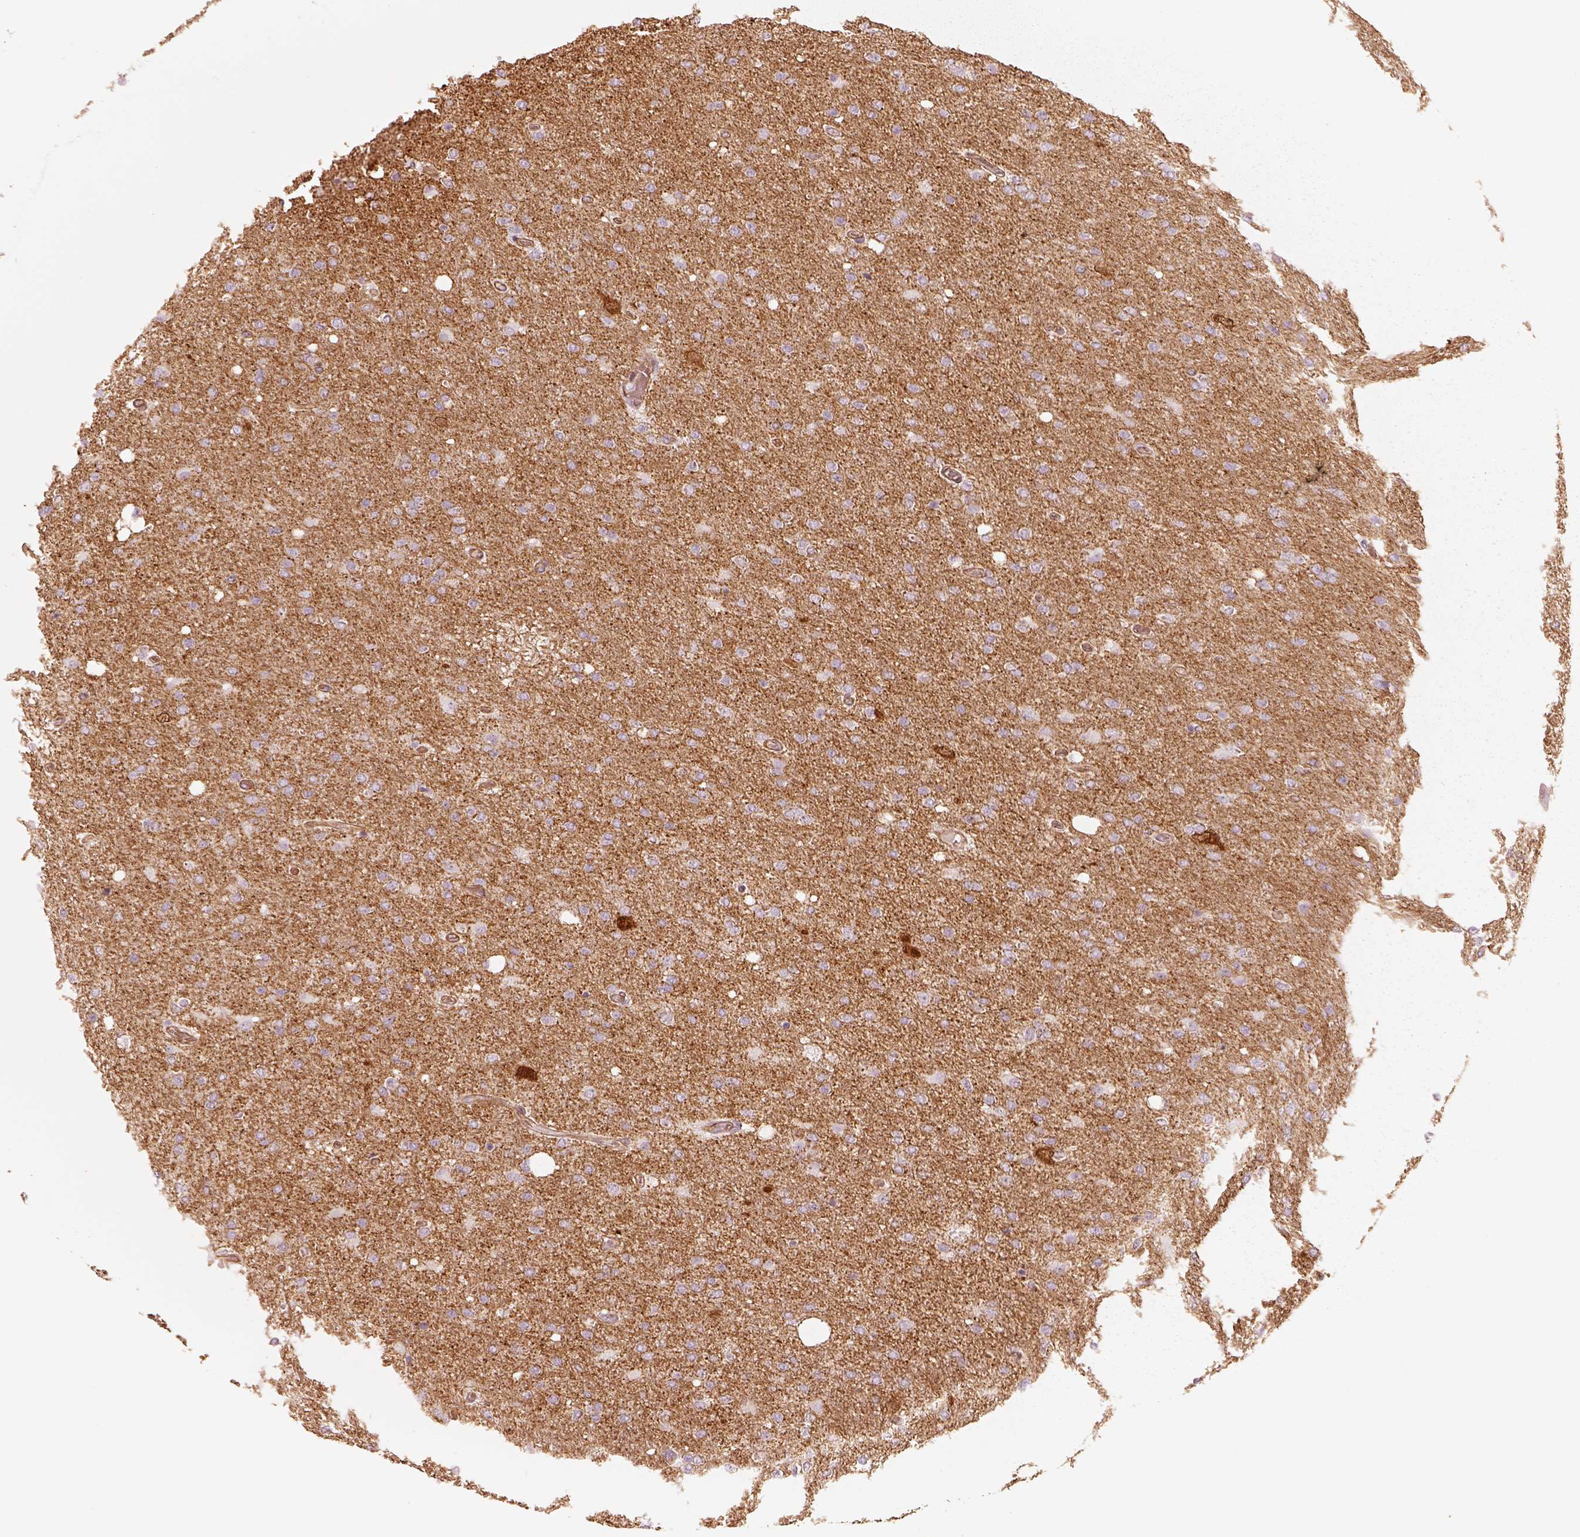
{"staining": {"intensity": "negative", "quantity": "none", "location": "none"}, "tissue": "glioma", "cell_type": "Tumor cells", "image_type": "cancer", "snomed": [{"axis": "morphology", "description": "Glioma, malignant, High grade"}, {"axis": "topography", "description": "Cerebral cortex"}], "caption": "The micrograph demonstrates no significant expression in tumor cells of malignant high-grade glioma. (DAB (3,3'-diaminobenzidine) immunohistochemistry with hematoxylin counter stain).", "gene": "CRYM", "patient": {"sex": "male", "age": 70}}